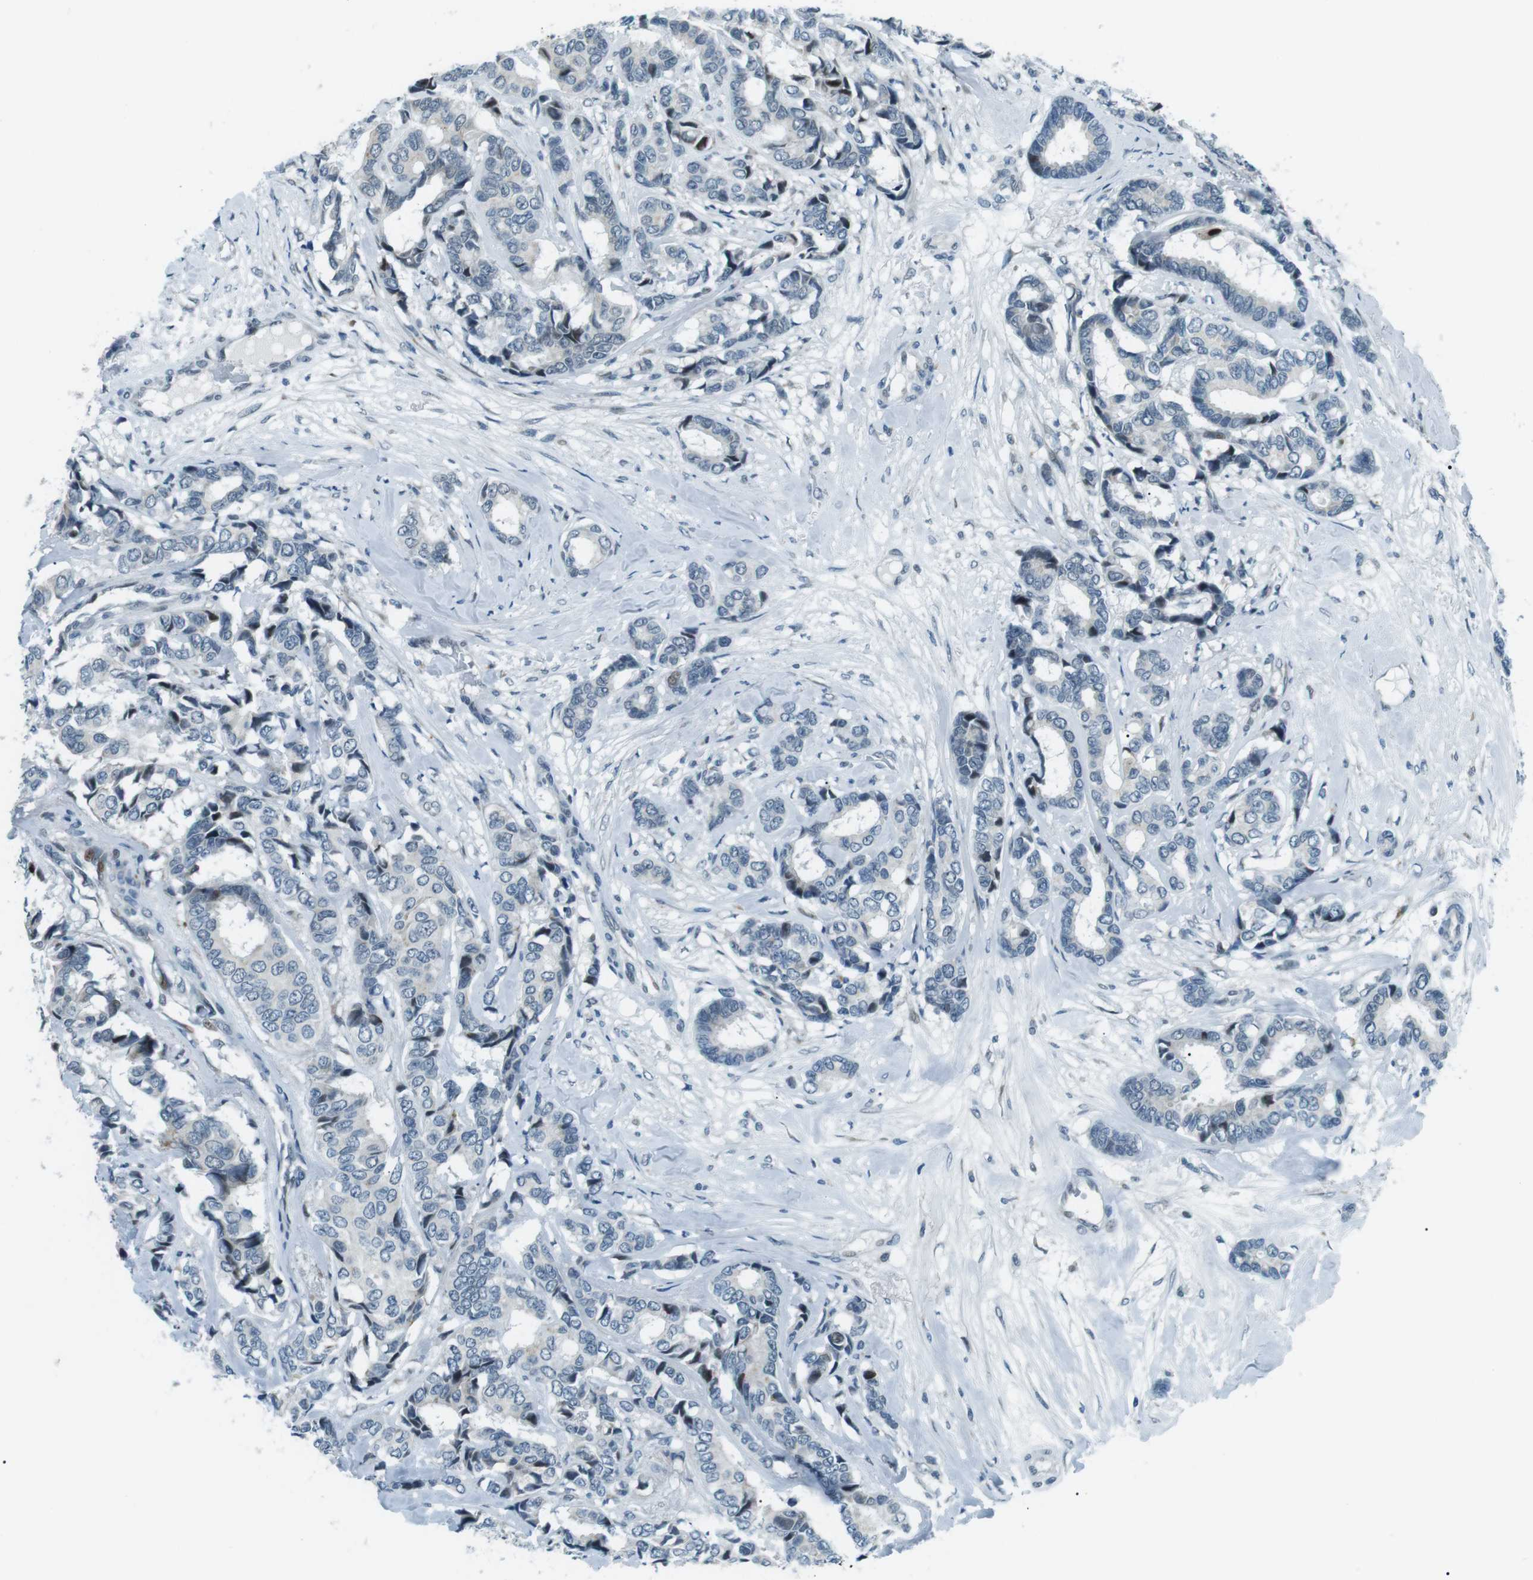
{"staining": {"intensity": "negative", "quantity": "none", "location": "none"}, "tissue": "breast cancer", "cell_type": "Tumor cells", "image_type": "cancer", "snomed": [{"axis": "morphology", "description": "Duct carcinoma"}, {"axis": "topography", "description": "Breast"}], "caption": "Micrograph shows no significant protein expression in tumor cells of breast cancer (infiltrating ductal carcinoma).", "gene": "PJA1", "patient": {"sex": "female", "age": 87}}